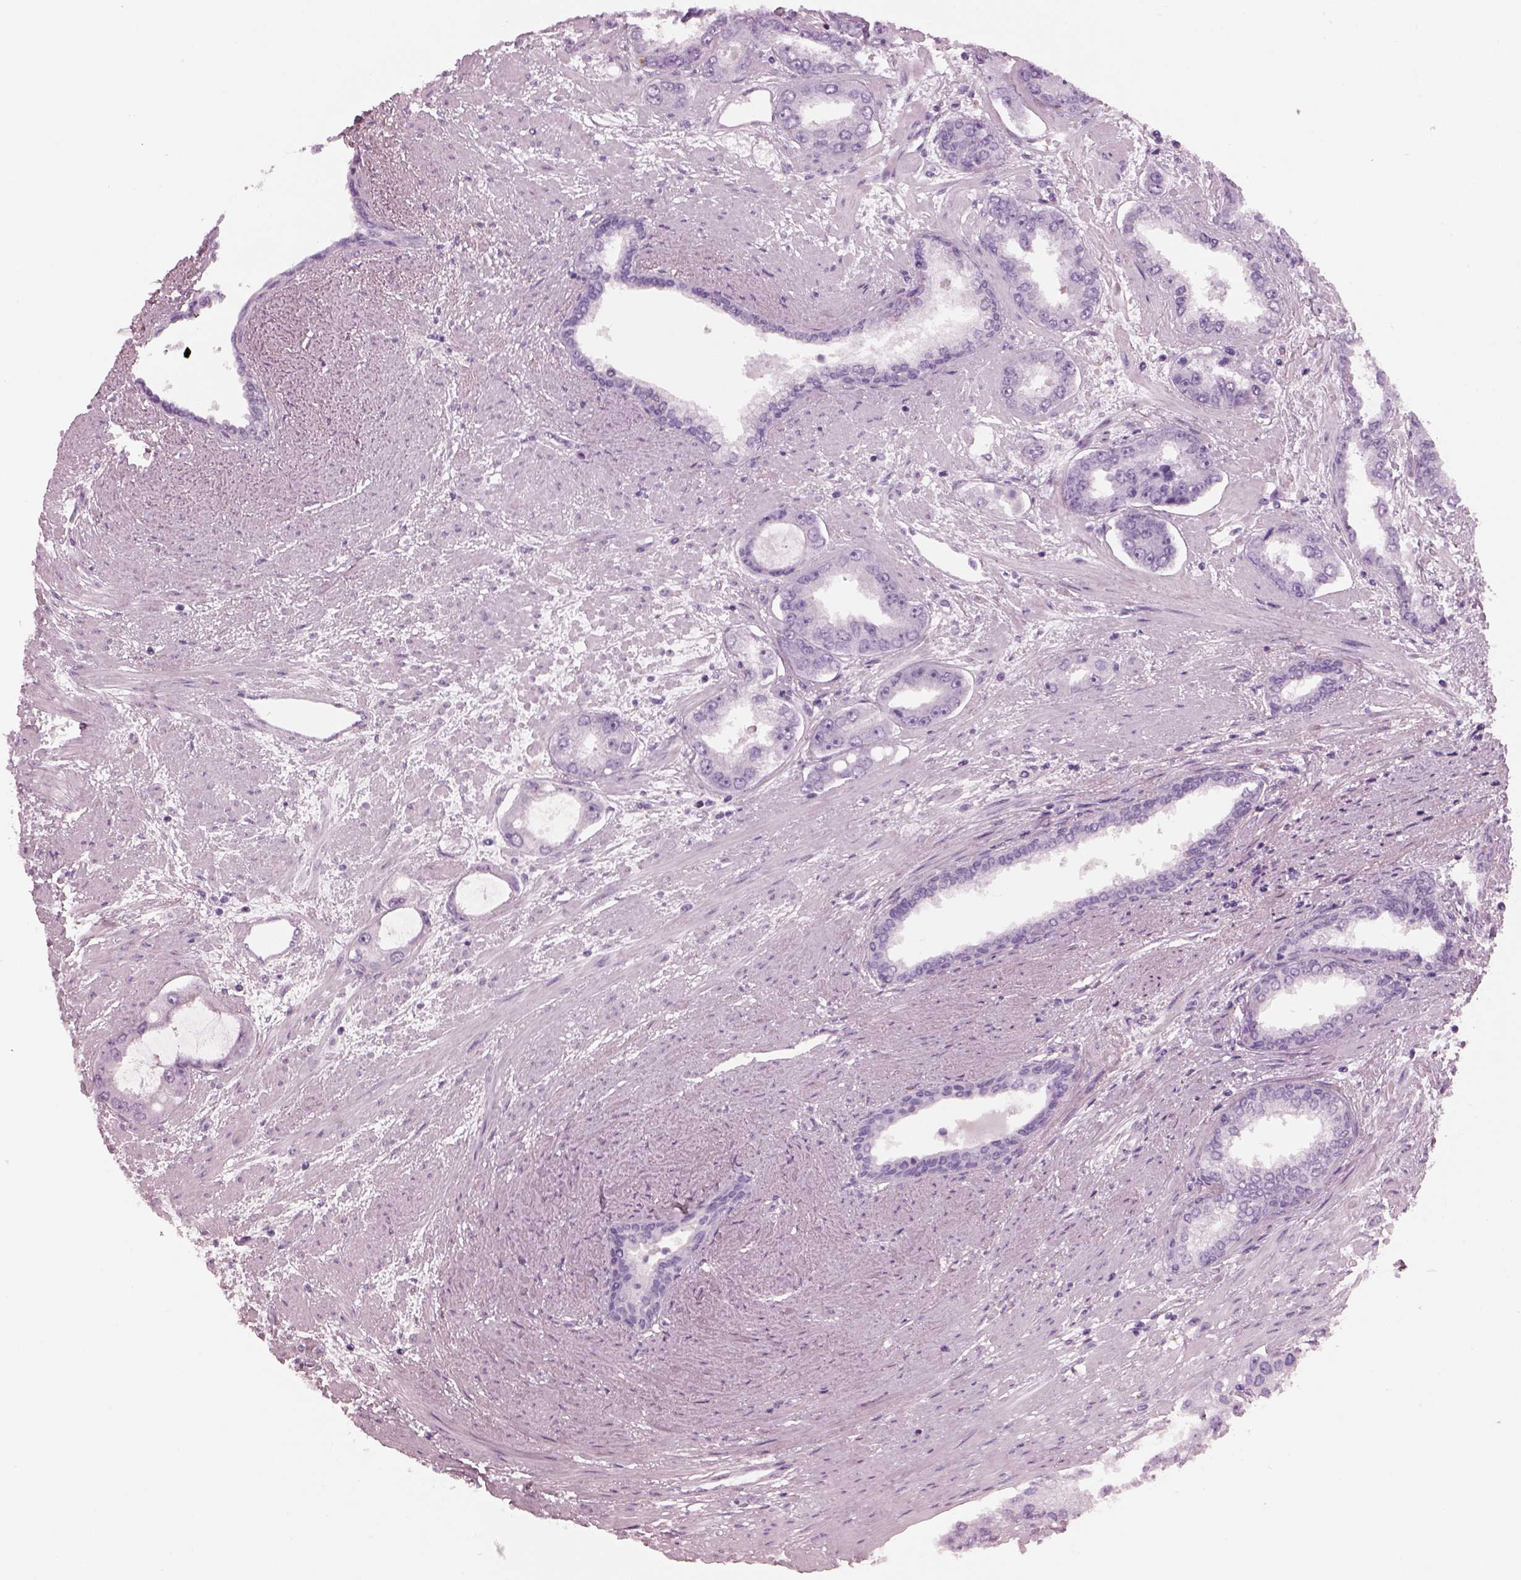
{"staining": {"intensity": "negative", "quantity": "none", "location": "none"}, "tissue": "prostate cancer", "cell_type": "Tumor cells", "image_type": "cancer", "snomed": [{"axis": "morphology", "description": "Adenocarcinoma, Low grade"}, {"axis": "topography", "description": "Prostate"}], "caption": "High power microscopy photomicrograph of an IHC histopathology image of adenocarcinoma (low-grade) (prostate), revealing no significant expression in tumor cells.", "gene": "HYDIN", "patient": {"sex": "male", "age": 60}}